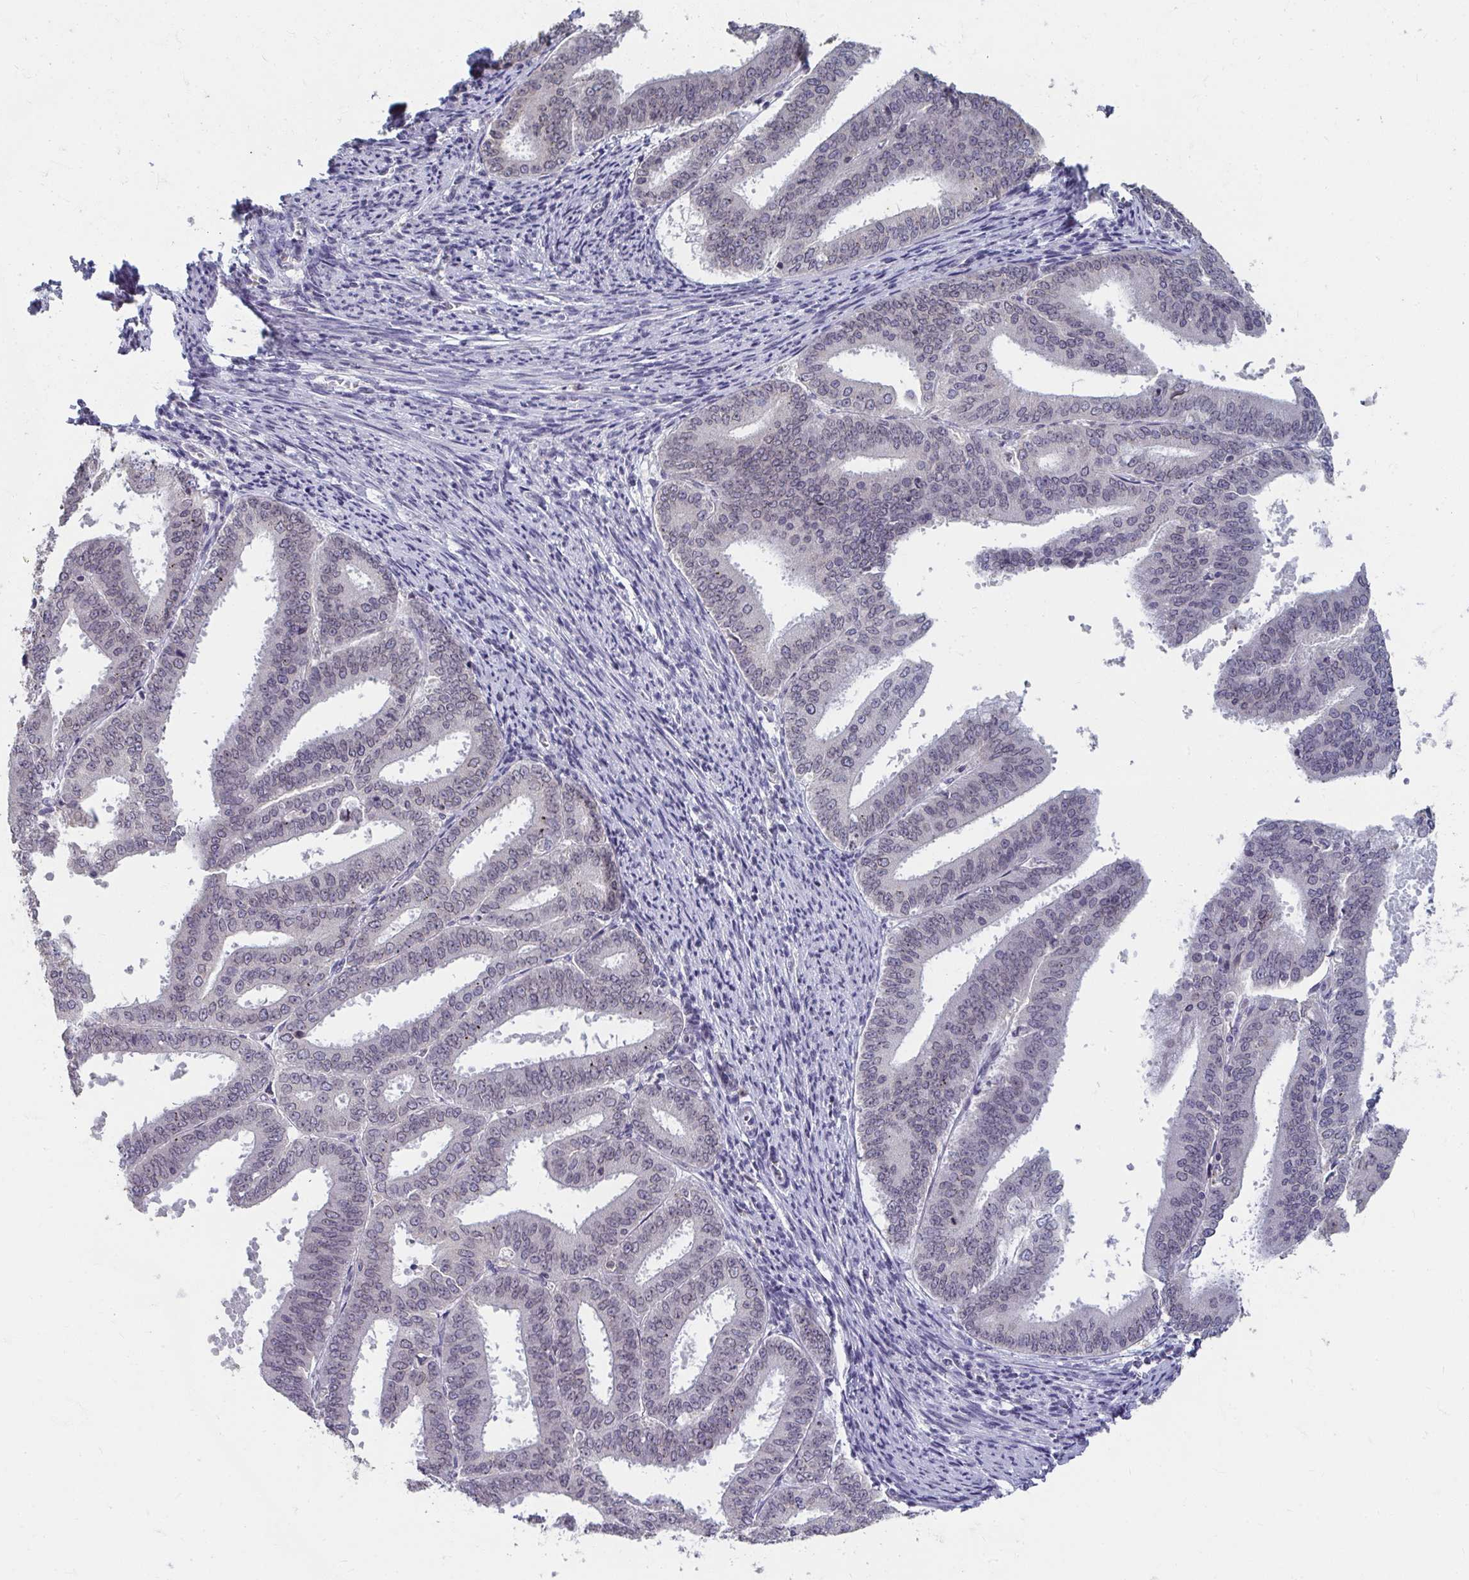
{"staining": {"intensity": "negative", "quantity": "none", "location": "none"}, "tissue": "endometrial cancer", "cell_type": "Tumor cells", "image_type": "cancer", "snomed": [{"axis": "morphology", "description": "Adenocarcinoma, NOS"}, {"axis": "topography", "description": "Endometrium"}], "caption": "The micrograph shows no significant staining in tumor cells of endometrial cancer.", "gene": "NUP133", "patient": {"sex": "female", "age": 63}}